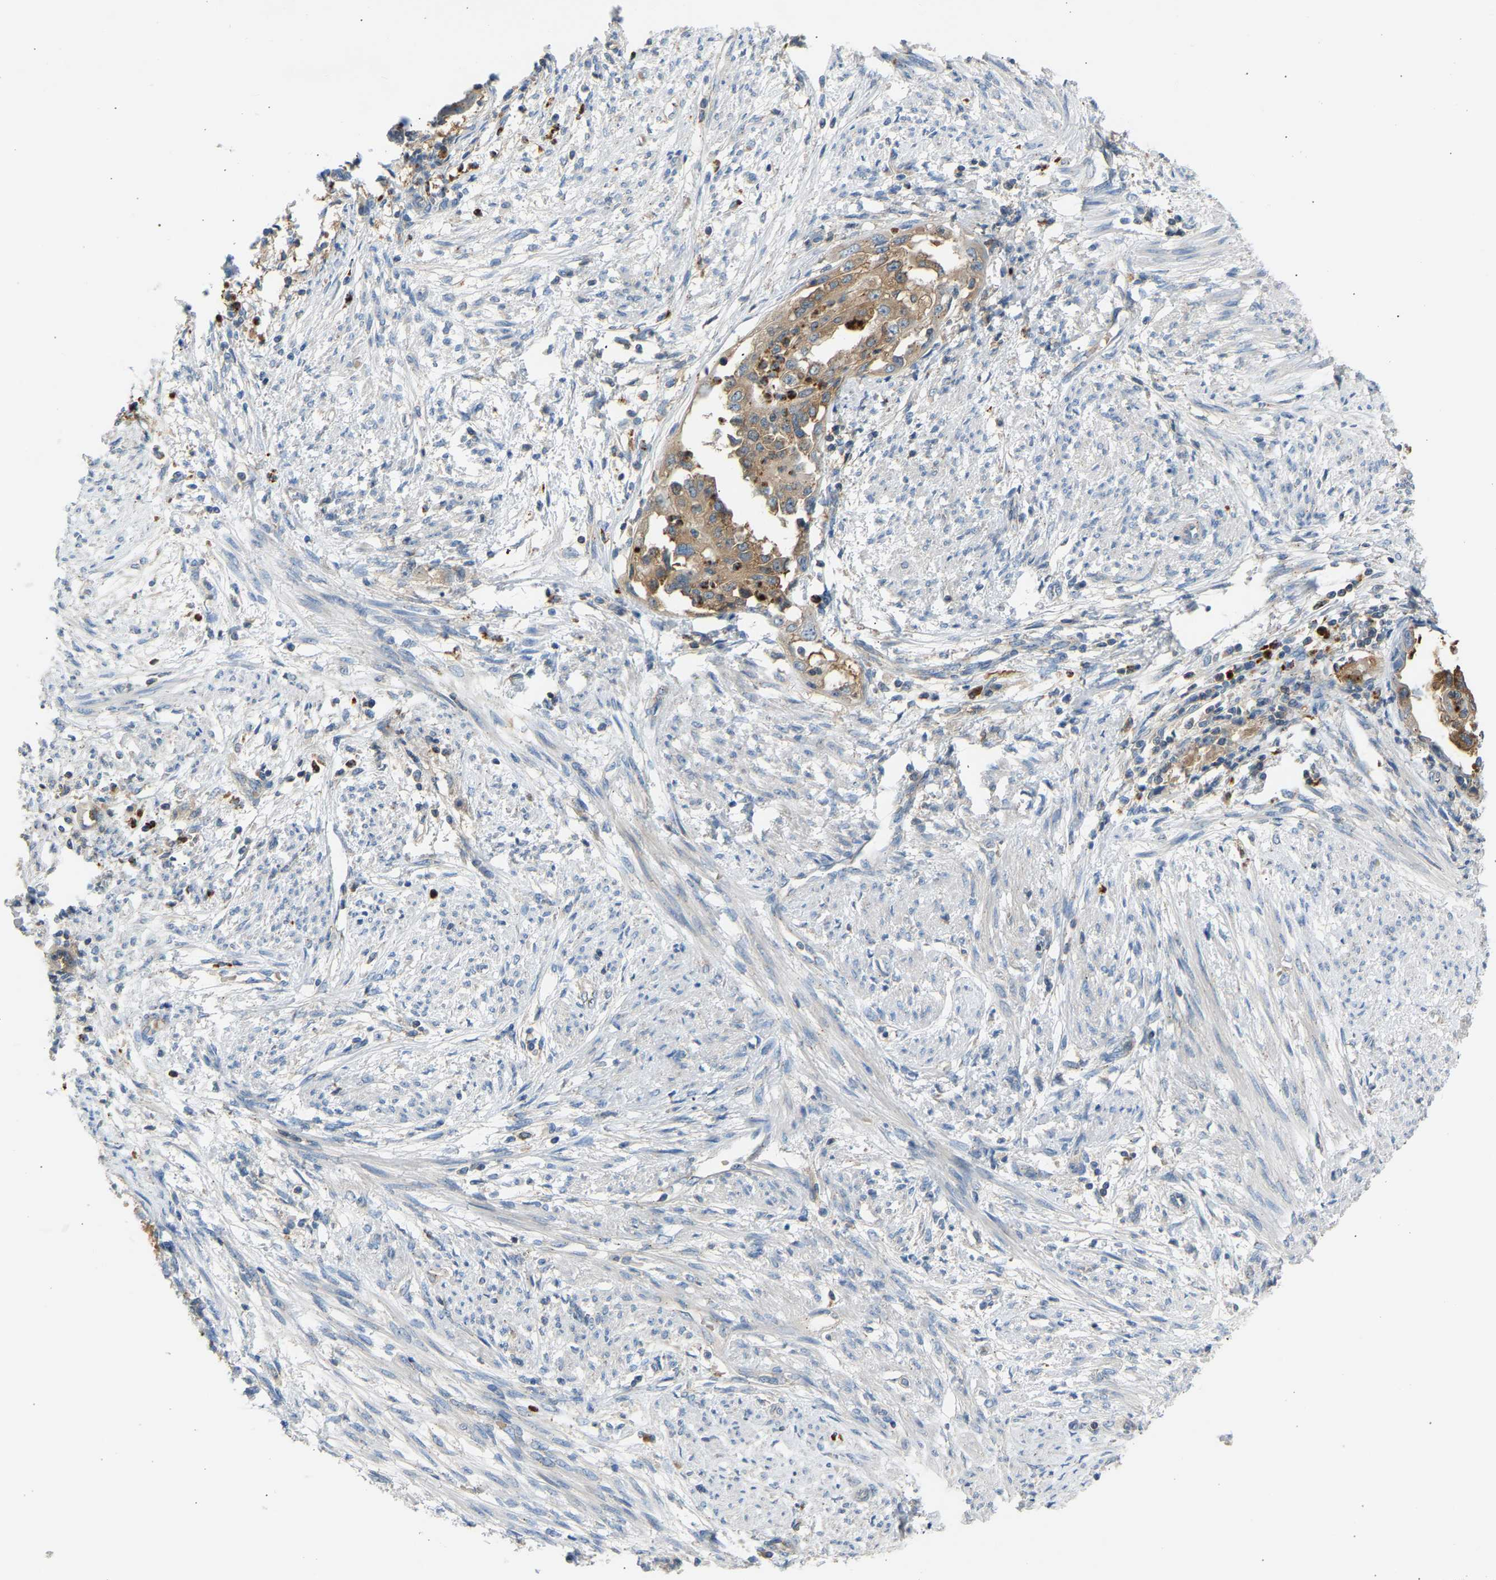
{"staining": {"intensity": "moderate", "quantity": ">75%", "location": "cytoplasmic/membranous"}, "tissue": "endometrial cancer", "cell_type": "Tumor cells", "image_type": "cancer", "snomed": [{"axis": "morphology", "description": "Adenocarcinoma, NOS"}, {"axis": "topography", "description": "Endometrium"}], "caption": "Adenocarcinoma (endometrial) stained for a protein displays moderate cytoplasmic/membranous positivity in tumor cells.", "gene": "TRIM50", "patient": {"sex": "female", "age": 85}}